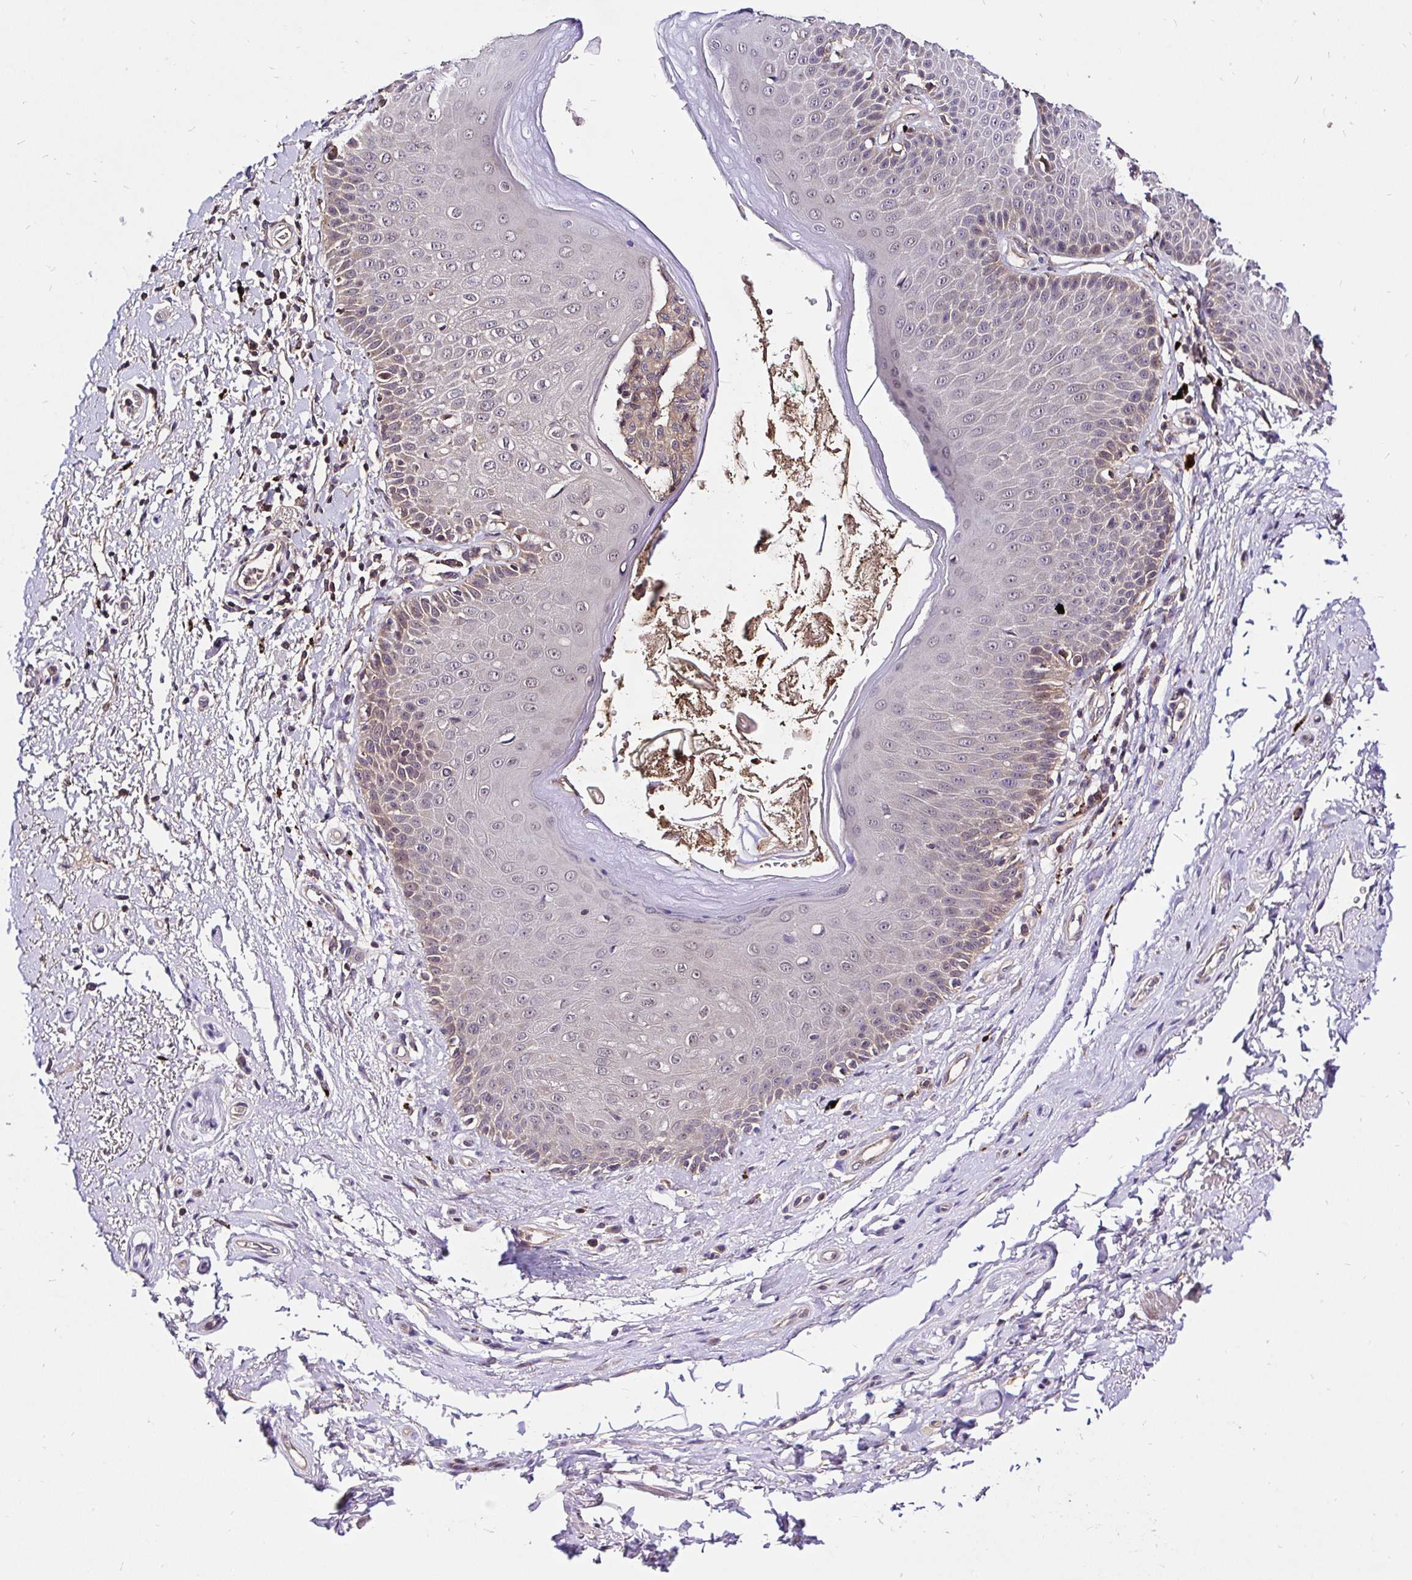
{"staining": {"intensity": "negative", "quantity": "none", "location": "none"}, "tissue": "adipose tissue", "cell_type": "Adipocytes", "image_type": "normal", "snomed": [{"axis": "morphology", "description": "Normal tissue, NOS"}, {"axis": "topography", "description": "Peripheral nerve tissue"}], "caption": "Human adipose tissue stained for a protein using IHC displays no expression in adipocytes.", "gene": "UBE2M", "patient": {"sex": "male", "age": 51}}